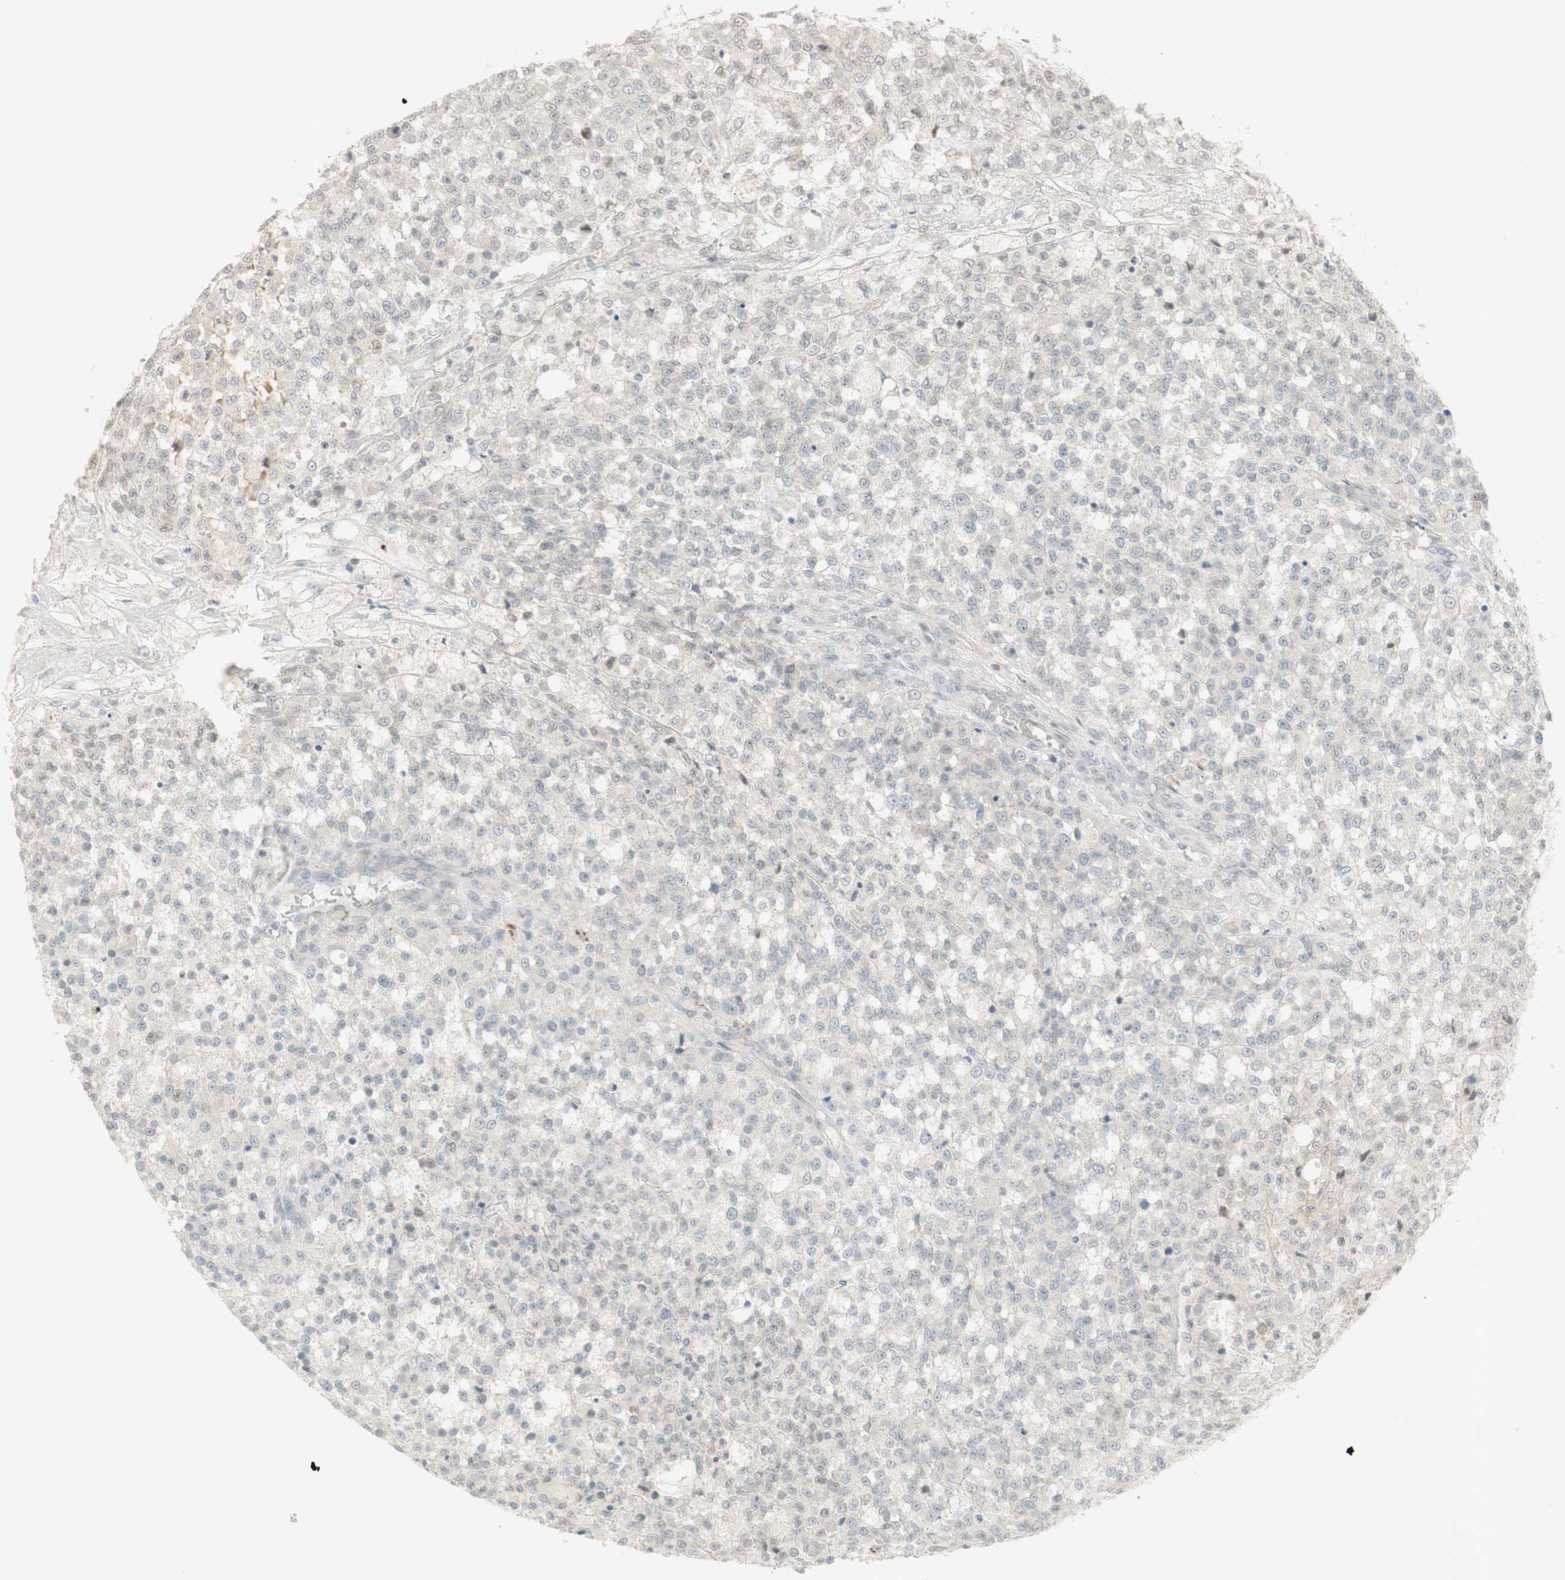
{"staining": {"intensity": "negative", "quantity": "none", "location": "none"}, "tissue": "testis cancer", "cell_type": "Tumor cells", "image_type": "cancer", "snomed": [{"axis": "morphology", "description": "Seminoma, NOS"}, {"axis": "topography", "description": "Testis"}], "caption": "Photomicrograph shows no significant protein expression in tumor cells of seminoma (testis). (Brightfield microscopy of DAB (3,3'-diaminobenzidine) IHC at high magnification).", "gene": "PLCD4", "patient": {"sex": "male", "age": 59}}